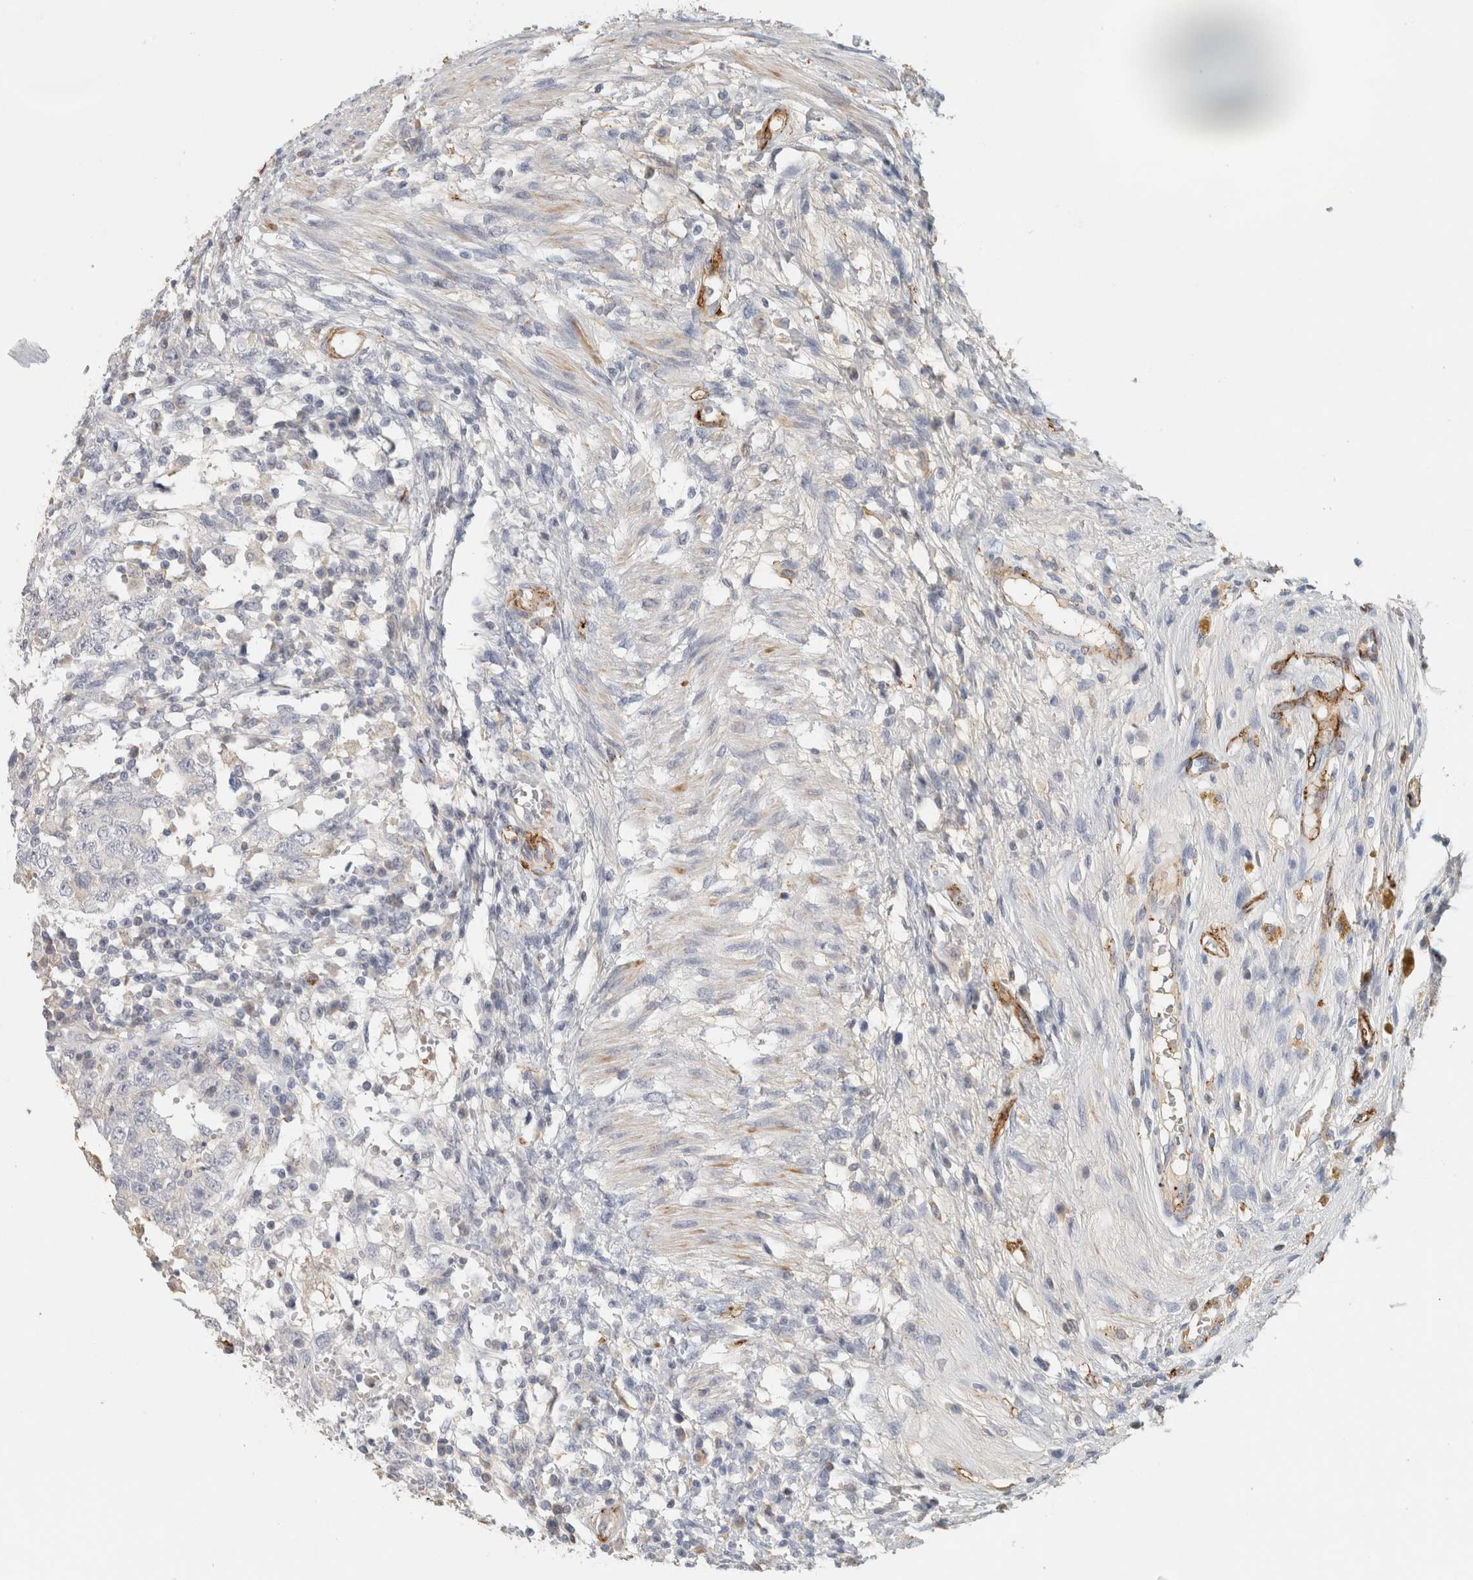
{"staining": {"intensity": "negative", "quantity": "none", "location": "none"}, "tissue": "testis cancer", "cell_type": "Tumor cells", "image_type": "cancer", "snomed": [{"axis": "morphology", "description": "Carcinoma, Embryonal, NOS"}, {"axis": "topography", "description": "Testis"}], "caption": "Testis embryonal carcinoma stained for a protein using immunohistochemistry reveals no staining tumor cells.", "gene": "CD36", "patient": {"sex": "male", "age": 26}}